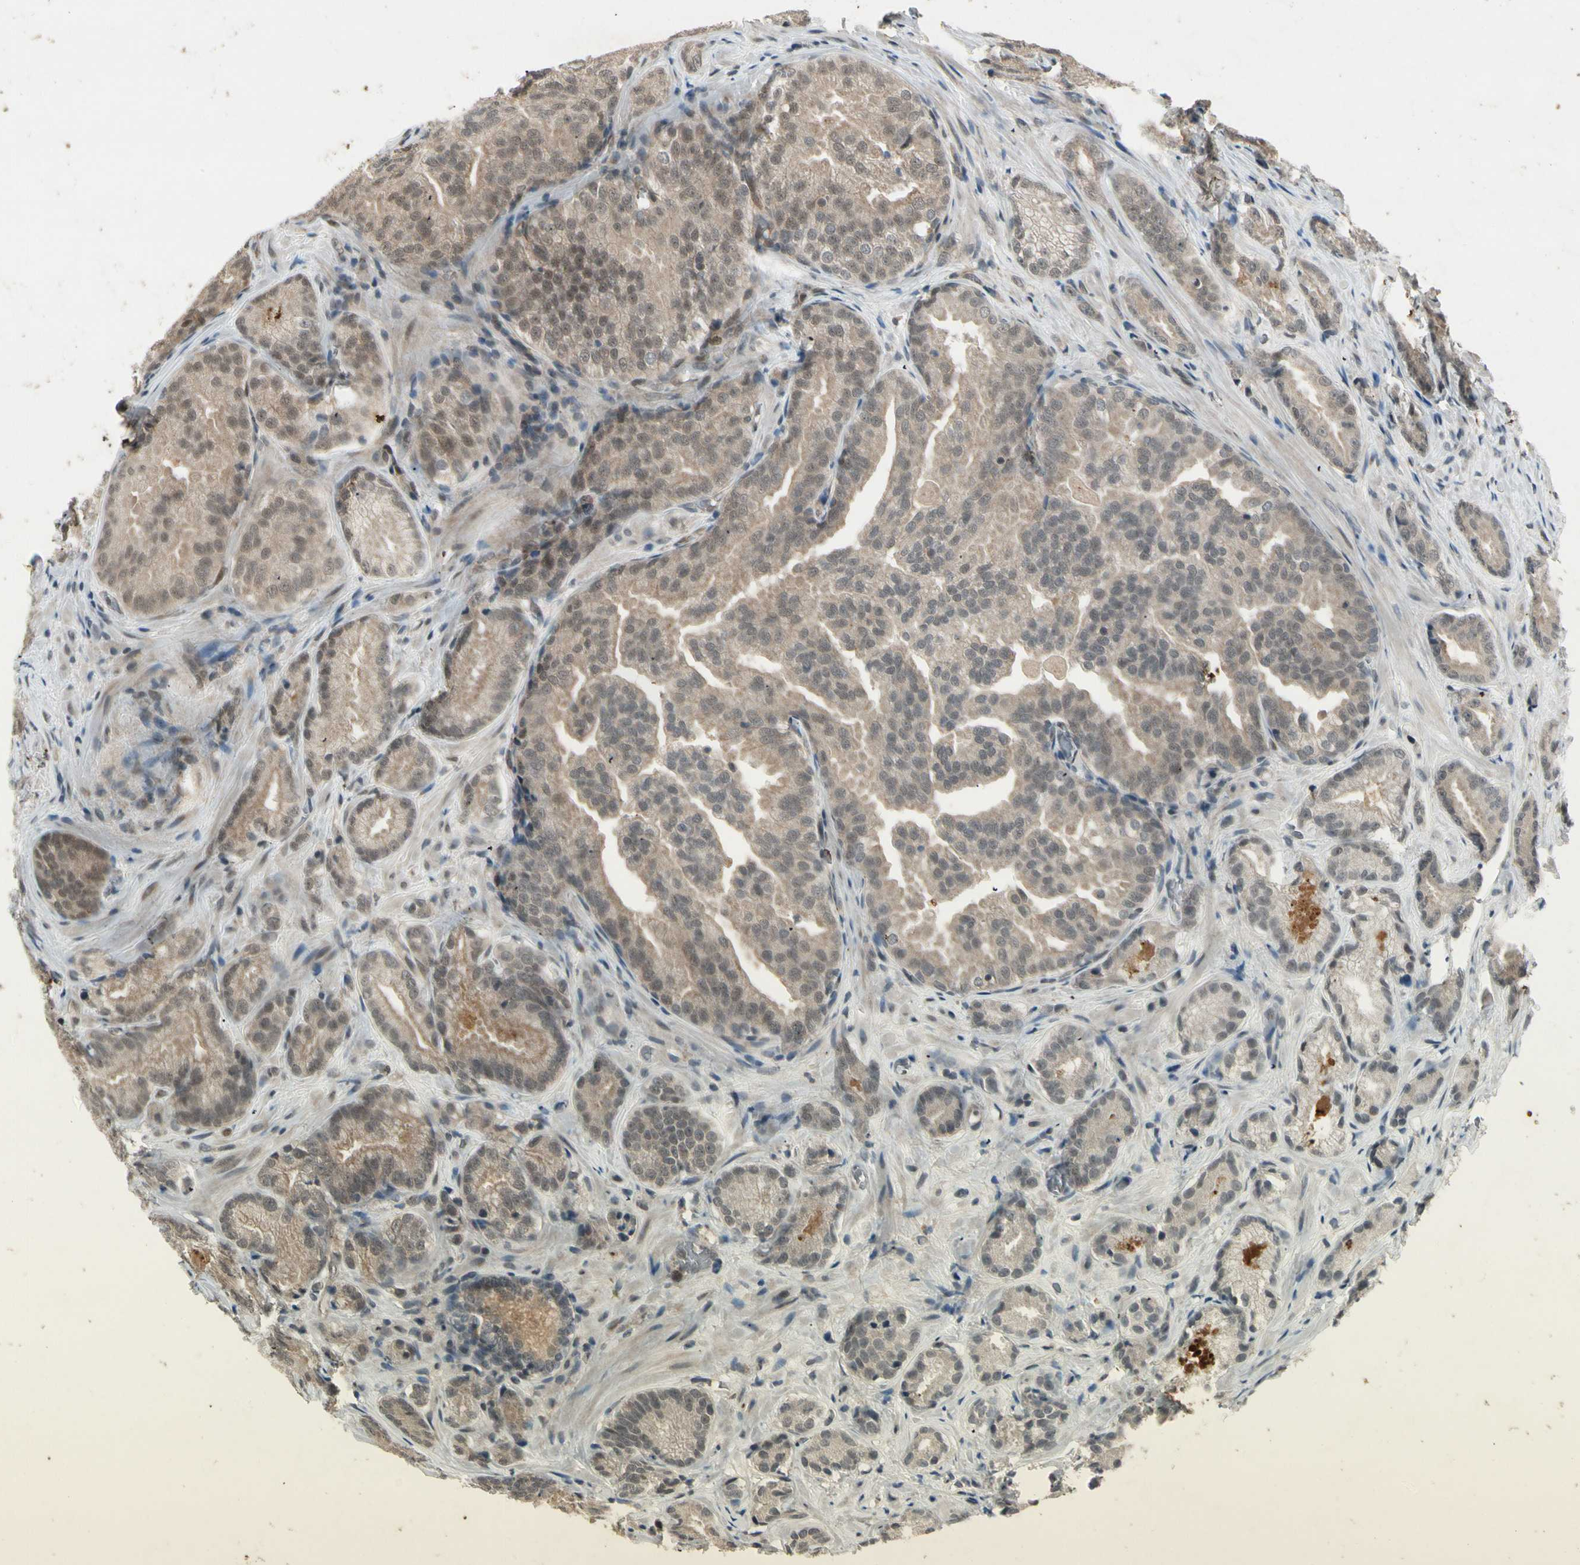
{"staining": {"intensity": "weak", "quantity": "<25%", "location": "nuclear"}, "tissue": "prostate cancer", "cell_type": "Tumor cells", "image_type": "cancer", "snomed": [{"axis": "morphology", "description": "Adenocarcinoma, High grade"}, {"axis": "topography", "description": "Prostate"}], "caption": "A high-resolution image shows immunohistochemistry (IHC) staining of prostate cancer, which displays no significant staining in tumor cells.", "gene": "CDK11A", "patient": {"sex": "male", "age": 64}}